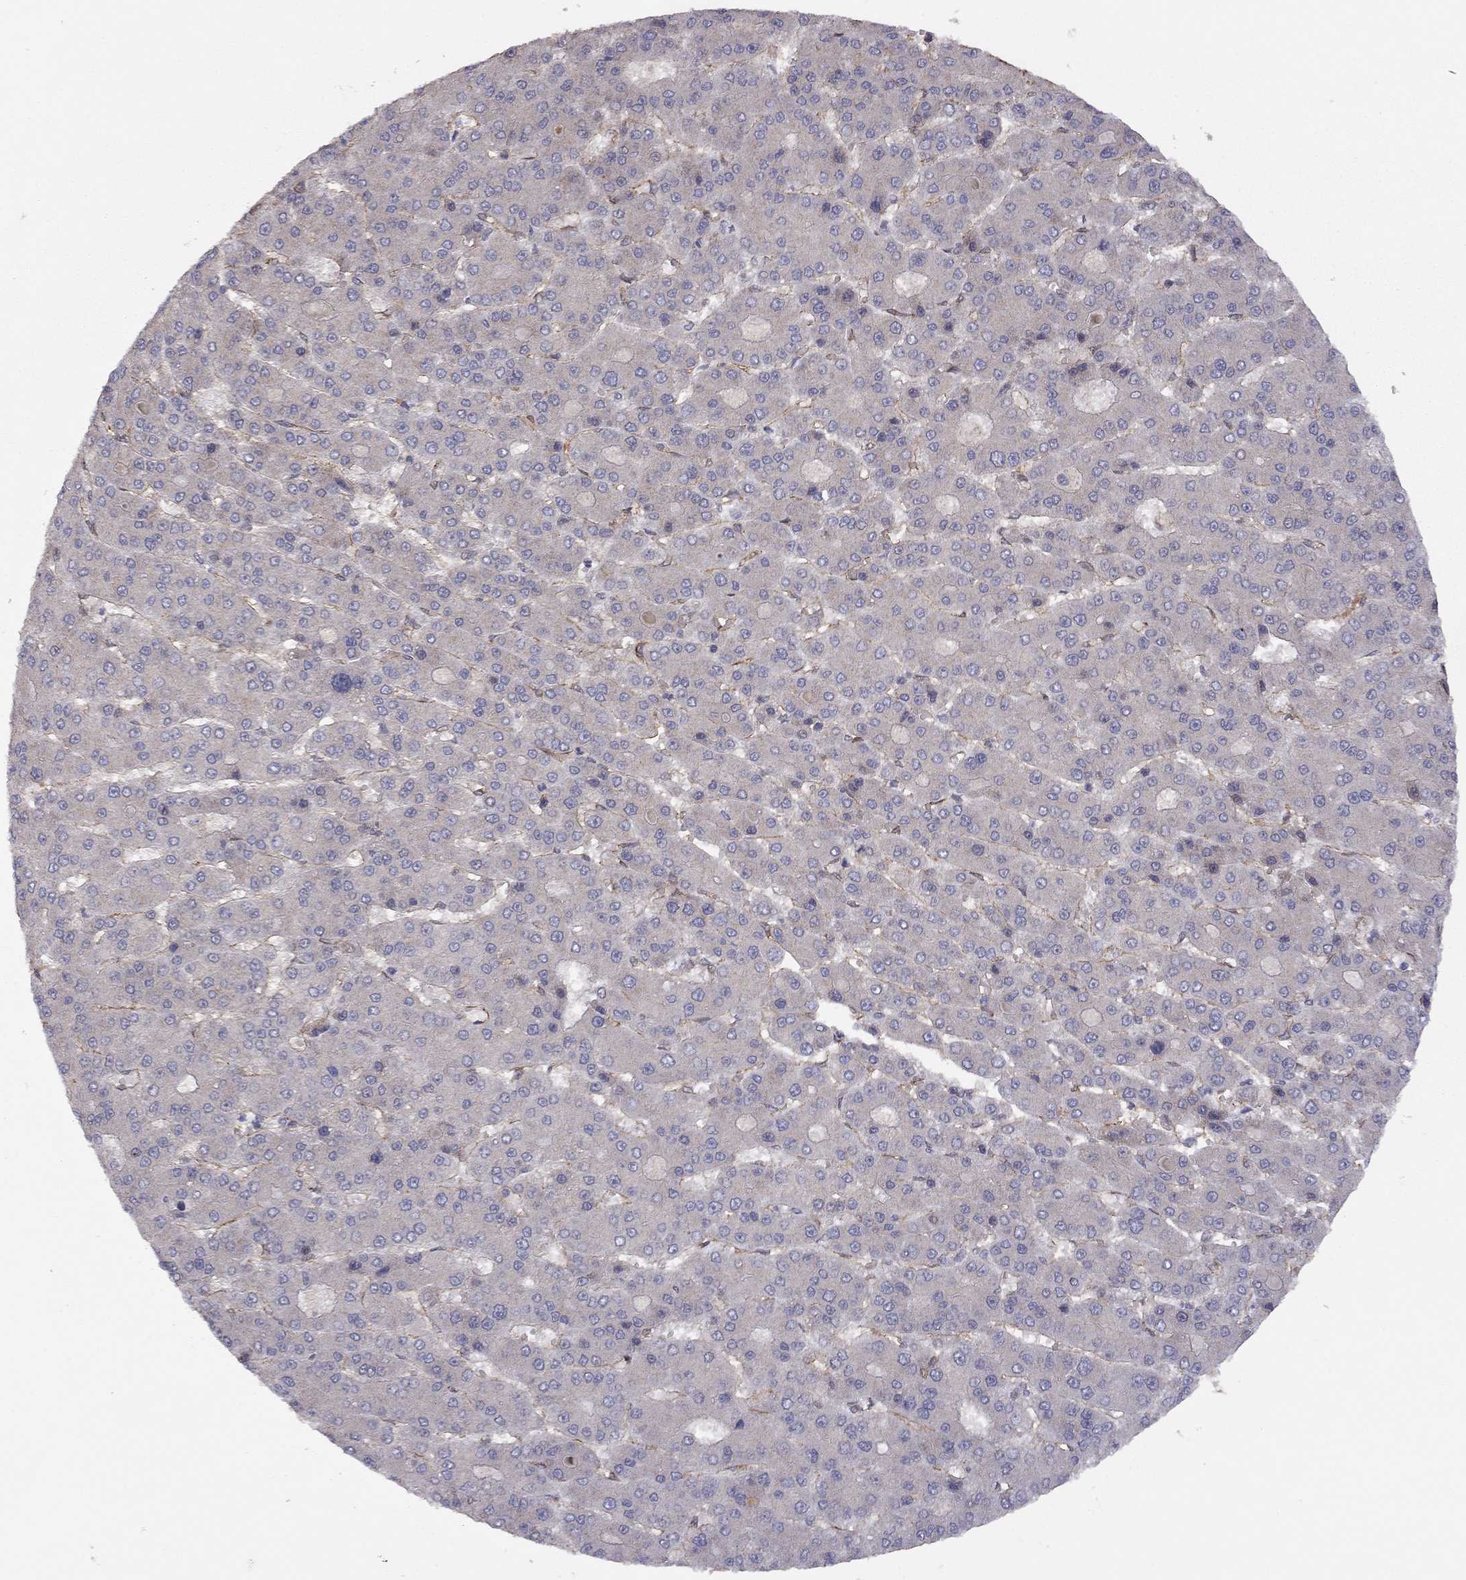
{"staining": {"intensity": "negative", "quantity": "none", "location": "none"}, "tissue": "liver cancer", "cell_type": "Tumor cells", "image_type": "cancer", "snomed": [{"axis": "morphology", "description": "Carcinoma, Hepatocellular, NOS"}, {"axis": "topography", "description": "Liver"}], "caption": "High power microscopy image of an immunohistochemistry (IHC) photomicrograph of liver cancer (hepatocellular carcinoma), revealing no significant positivity in tumor cells.", "gene": "EXOC3L2", "patient": {"sex": "male", "age": 70}}